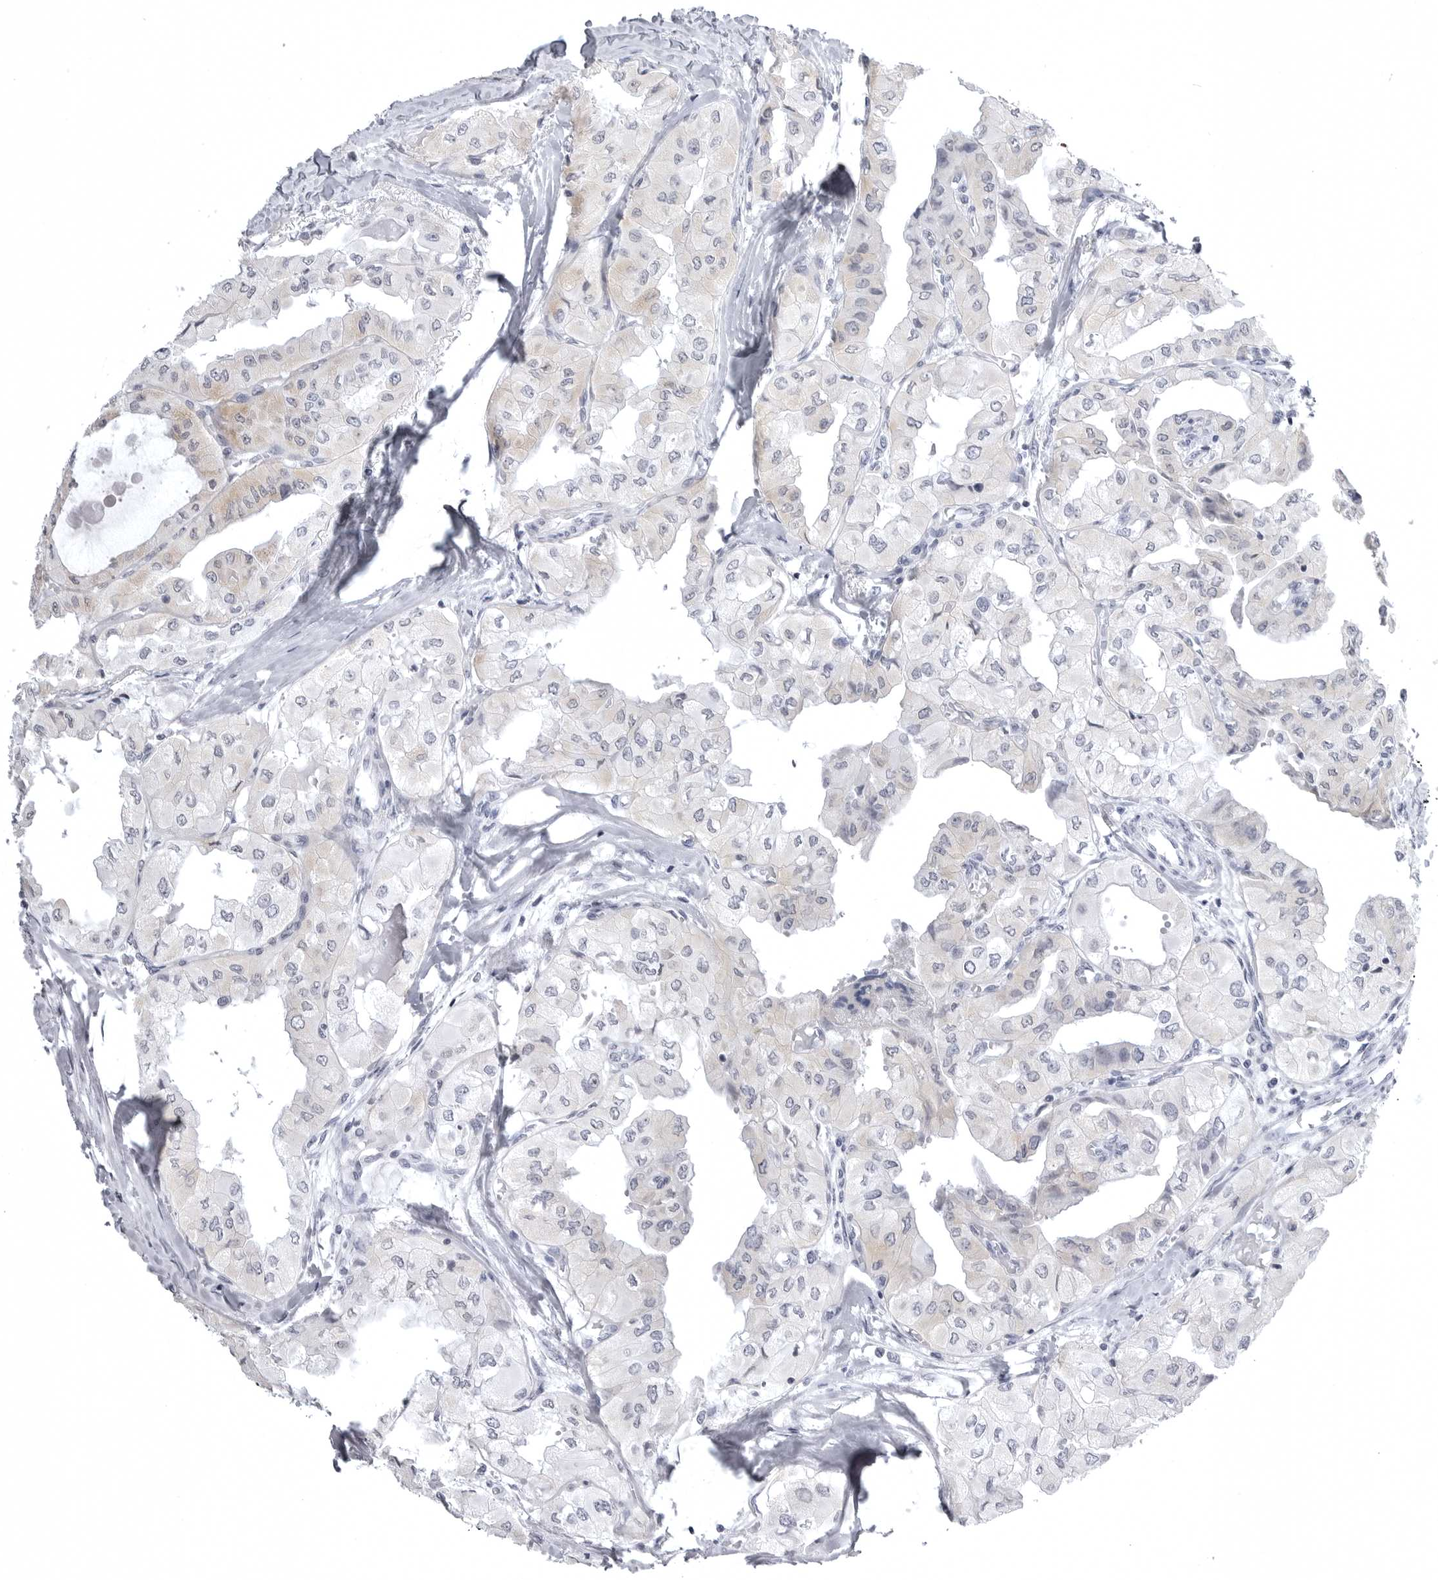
{"staining": {"intensity": "moderate", "quantity": "<25%", "location": "cytoplasmic/membranous"}, "tissue": "thyroid cancer", "cell_type": "Tumor cells", "image_type": "cancer", "snomed": [{"axis": "morphology", "description": "Papillary adenocarcinoma, NOS"}, {"axis": "topography", "description": "Thyroid gland"}], "caption": "Immunohistochemical staining of thyroid cancer (papillary adenocarcinoma) displays low levels of moderate cytoplasmic/membranous expression in approximately <25% of tumor cells. (brown staining indicates protein expression, while blue staining denotes nuclei).", "gene": "TUFM", "patient": {"sex": "female", "age": 59}}